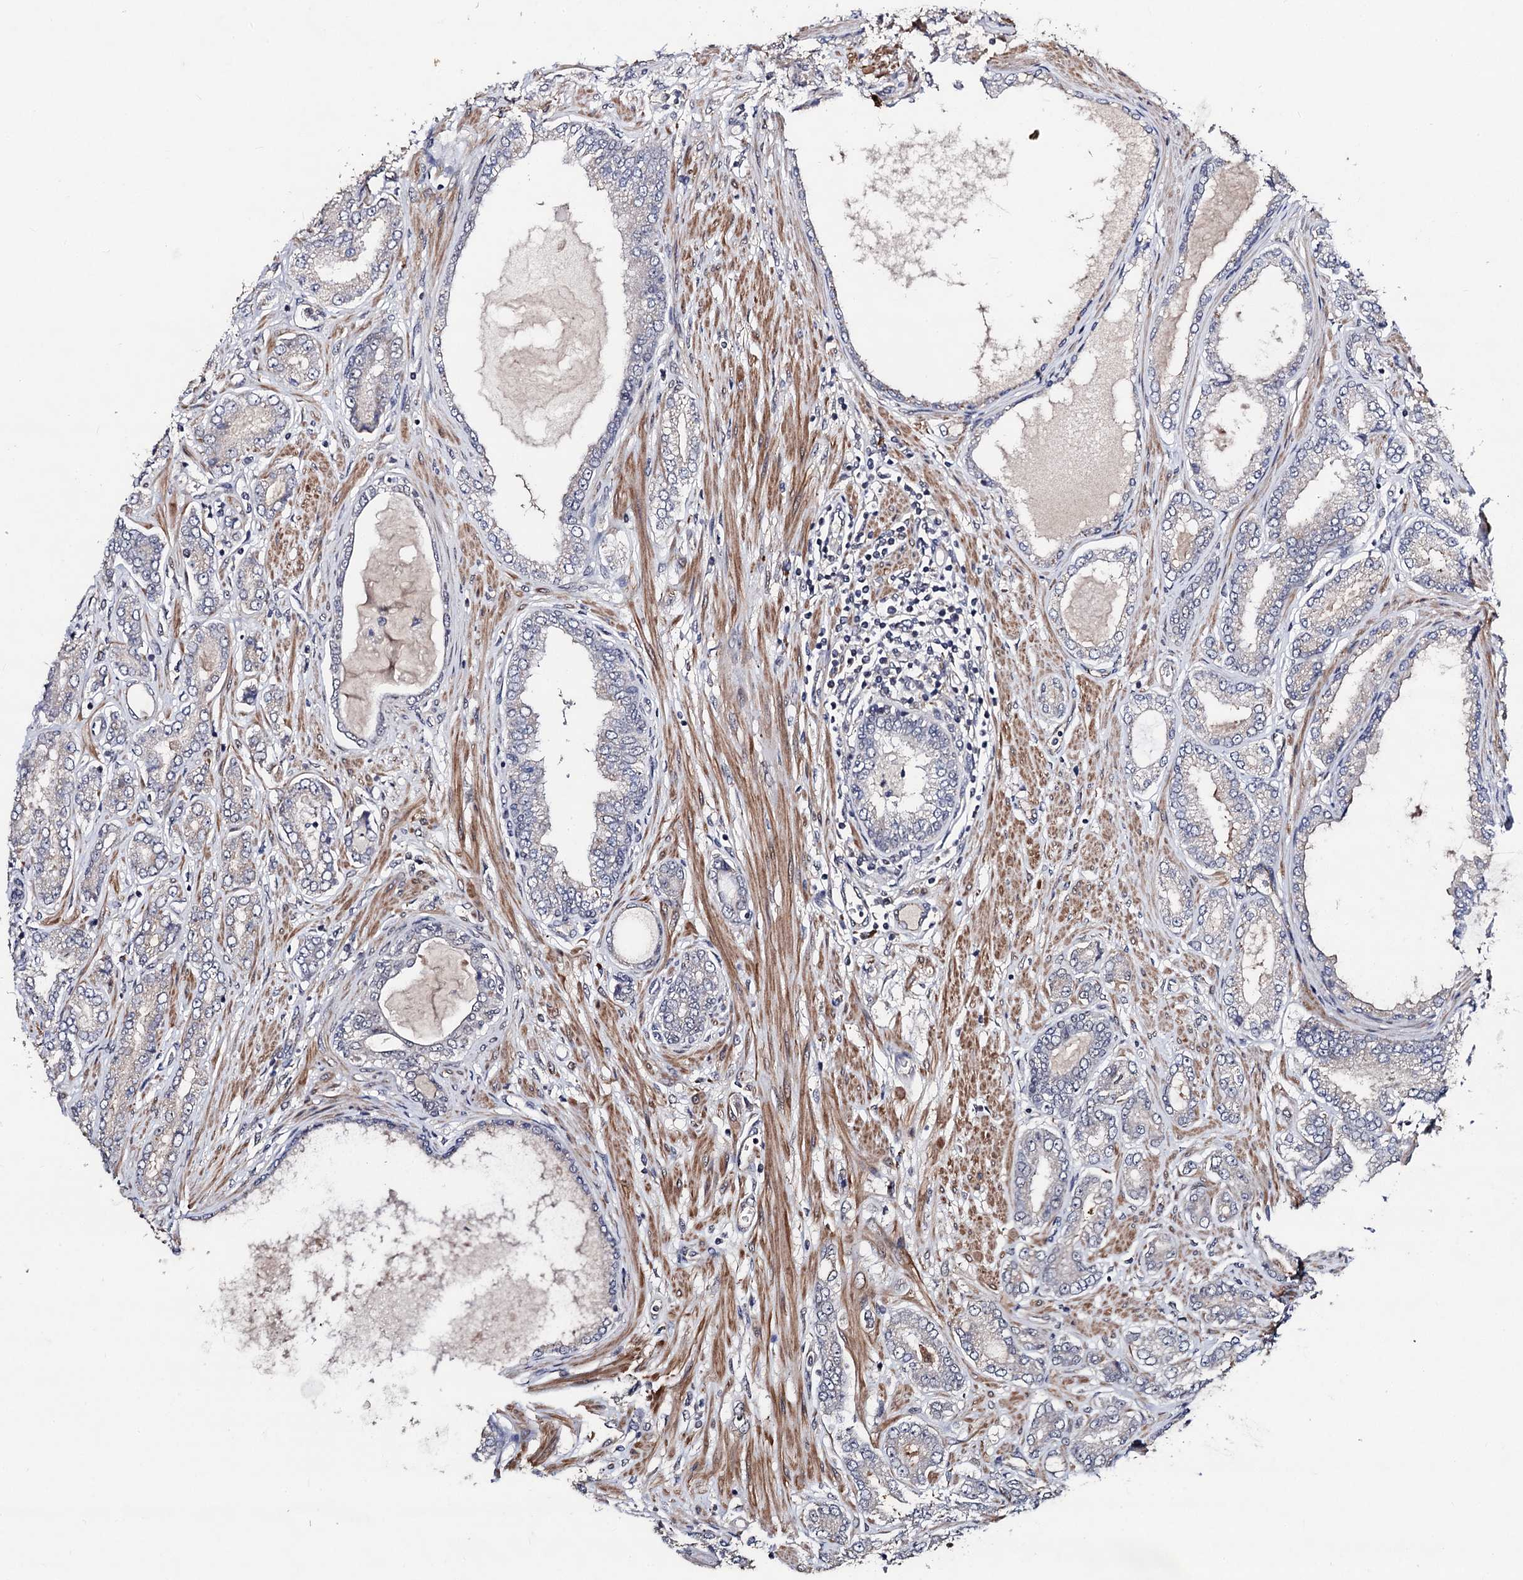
{"staining": {"intensity": "negative", "quantity": "none", "location": "none"}, "tissue": "prostate cancer", "cell_type": "Tumor cells", "image_type": "cancer", "snomed": [{"axis": "morphology", "description": "Adenocarcinoma, Low grade"}, {"axis": "topography", "description": "Prostate"}], "caption": "IHC histopathology image of neoplastic tissue: human adenocarcinoma (low-grade) (prostate) stained with DAB (3,3'-diaminobenzidine) shows no significant protein expression in tumor cells. (Stains: DAB immunohistochemistry (IHC) with hematoxylin counter stain, Microscopy: brightfield microscopy at high magnification).", "gene": "PPTC7", "patient": {"sex": "male", "age": 63}}